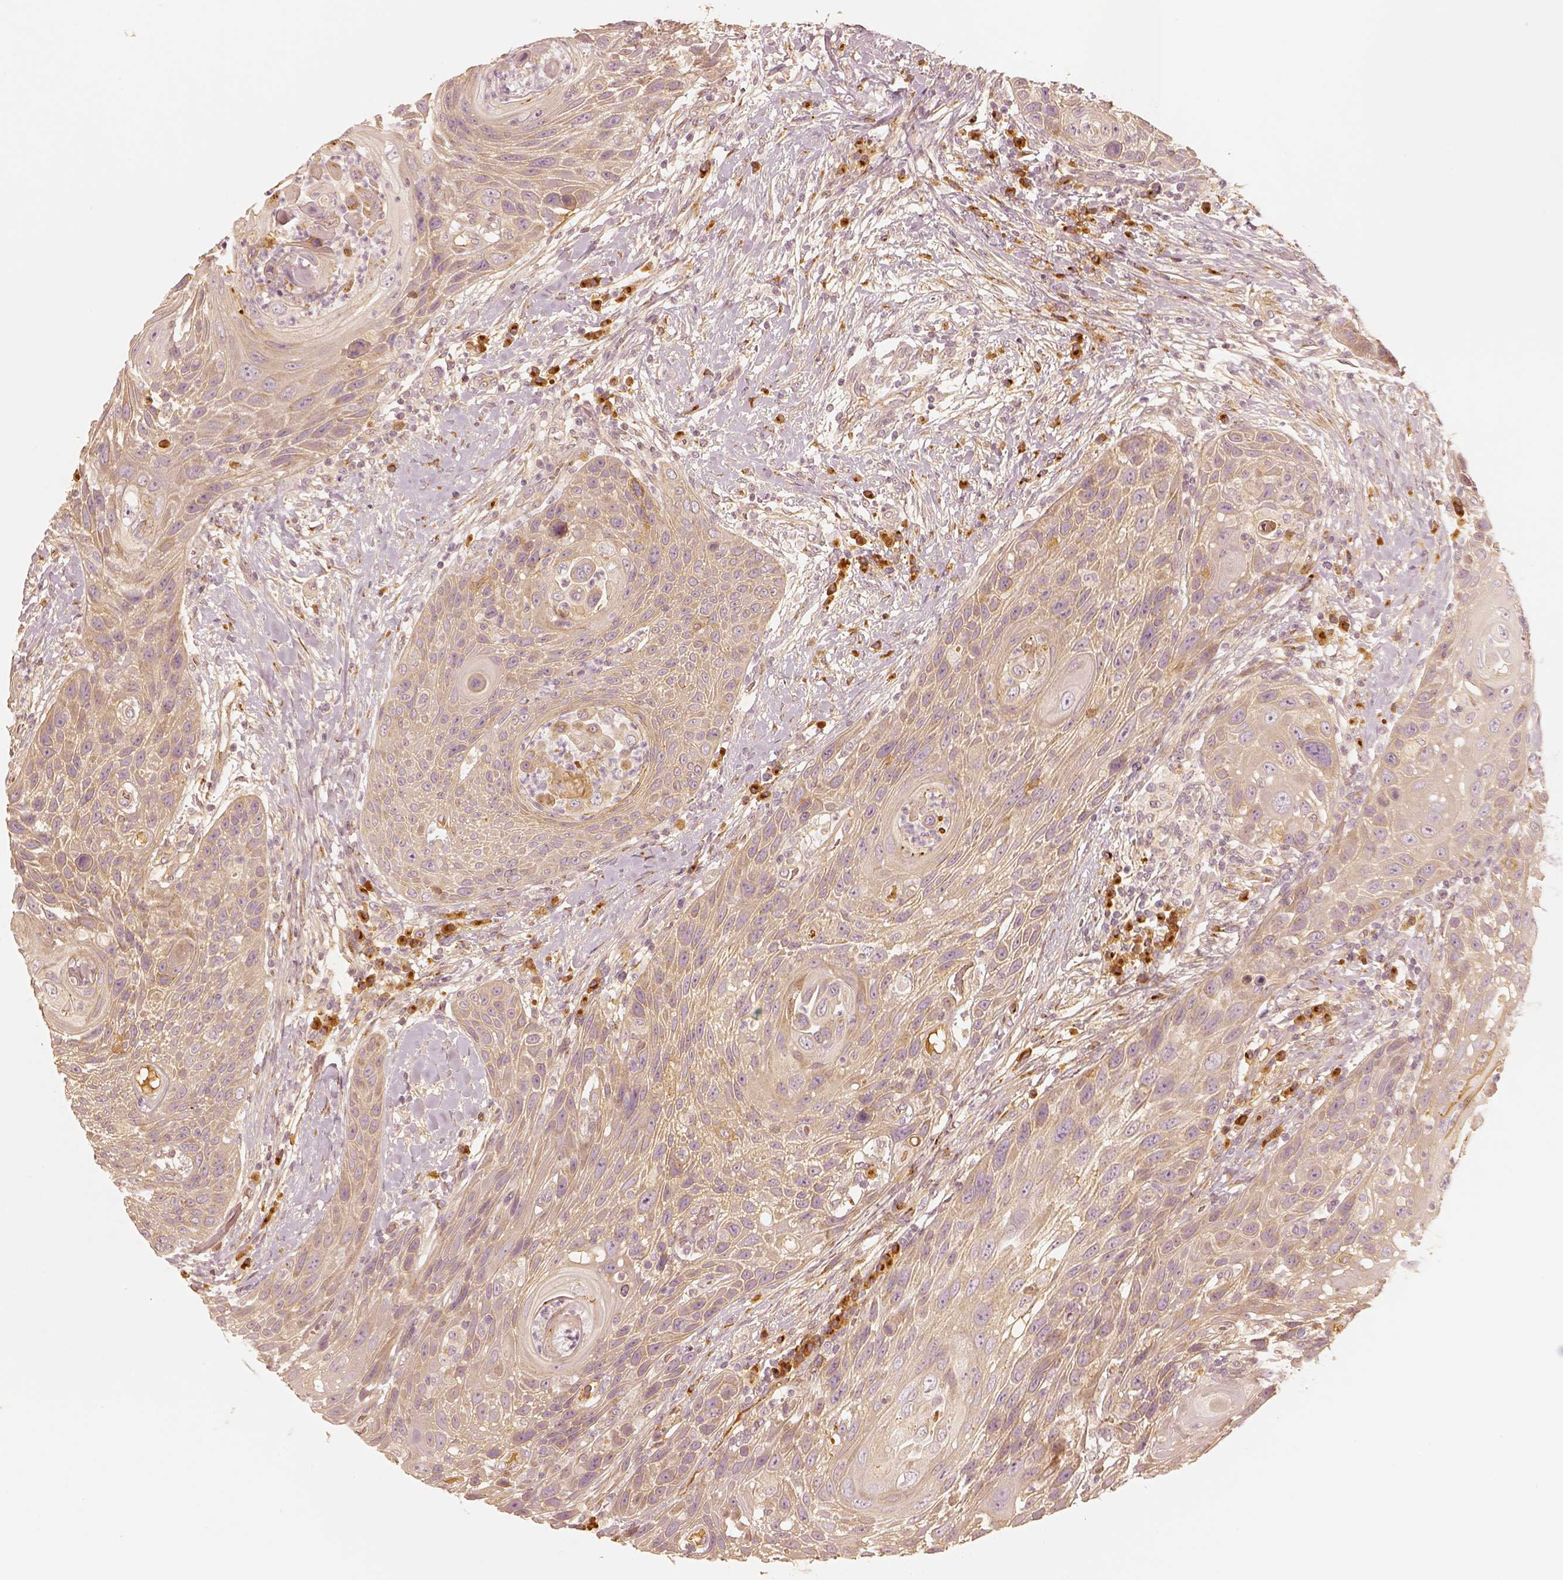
{"staining": {"intensity": "weak", "quantity": "25%-75%", "location": "cytoplasmic/membranous"}, "tissue": "head and neck cancer", "cell_type": "Tumor cells", "image_type": "cancer", "snomed": [{"axis": "morphology", "description": "Squamous cell carcinoma, NOS"}, {"axis": "topography", "description": "Head-Neck"}], "caption": "The micrograph demonstrates staining of squamous cell carcinoma (head and neck), revealing weak cytoplasmic/membranous protein expression (brown color) within tumor cells.", "gene": "GORASP2", "patient": {"sex": "male", "age": 69}}